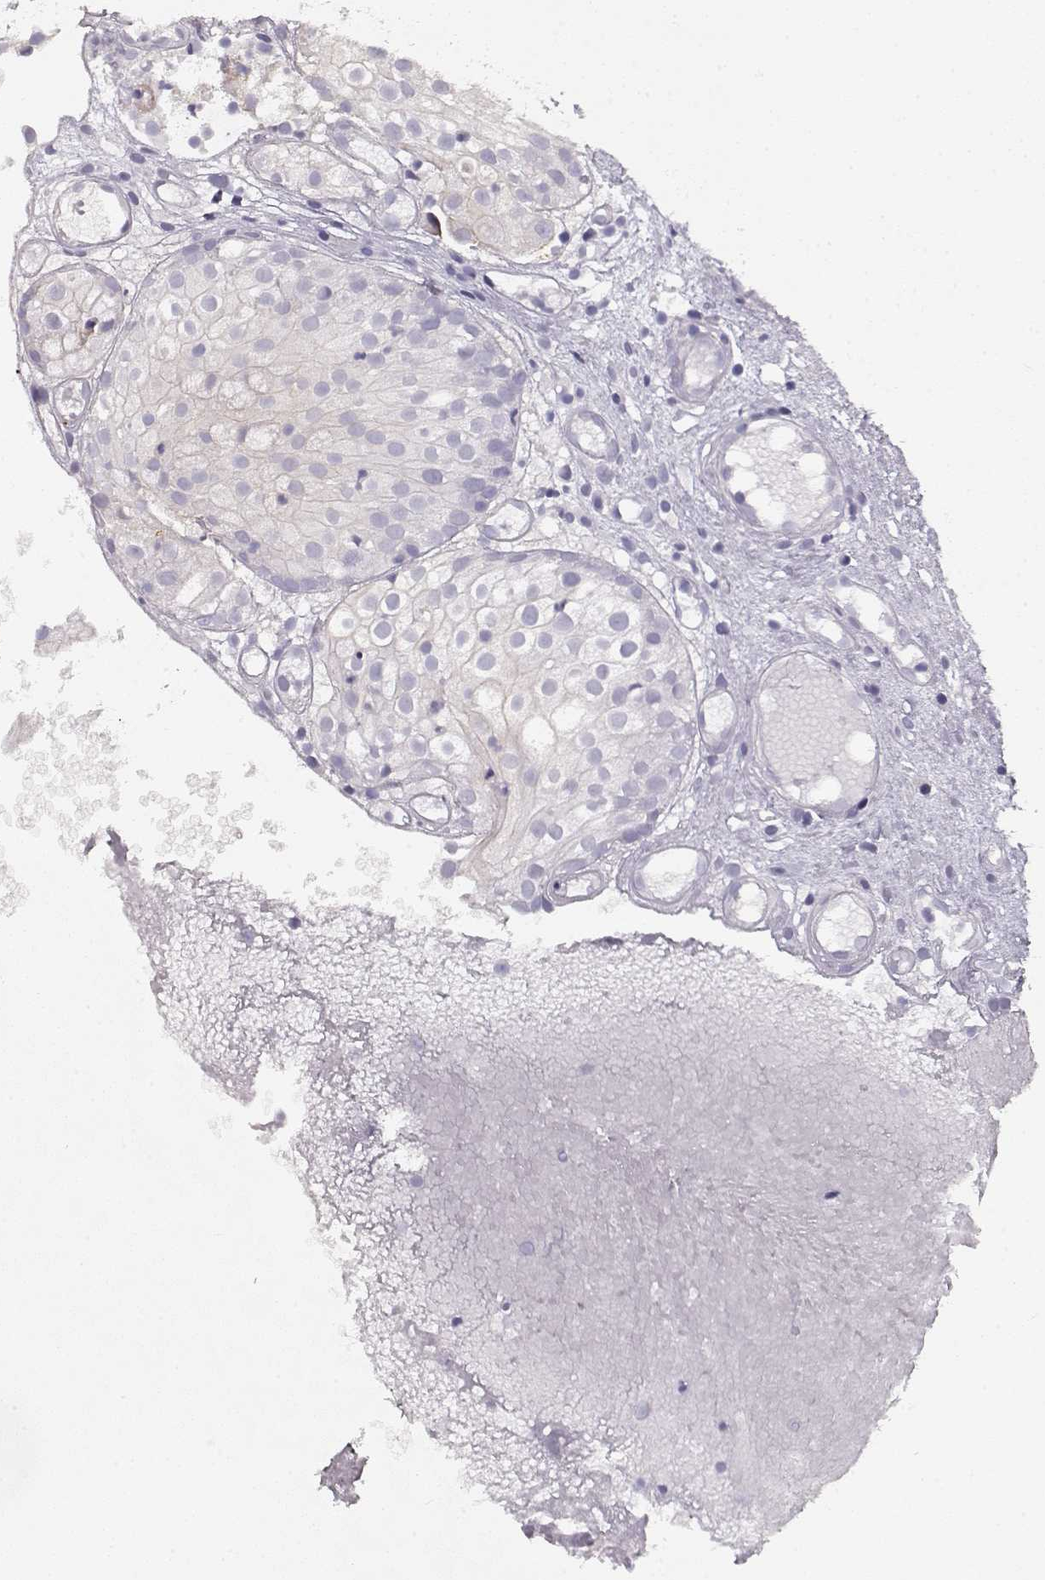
{"staining": {"intensity": "negative", "quantity": "none", "location": "none"}, "tissue": "prostate cancer", "cell_type": "Tumor cells", "image_type": "cancer", "snomed": [{"axis": "morphology", "description": "Adenocarcinoma, High grade"}, {"axis": "topography", "description": "Prostate"}], "caption": "DAB immunohistochemical staining of prostate adenocarcinoma (high-grade) reveals no significant positivity in tumor cells.", "gene": "NDRG4", "patient": {"sex": "male", "age": 79}}